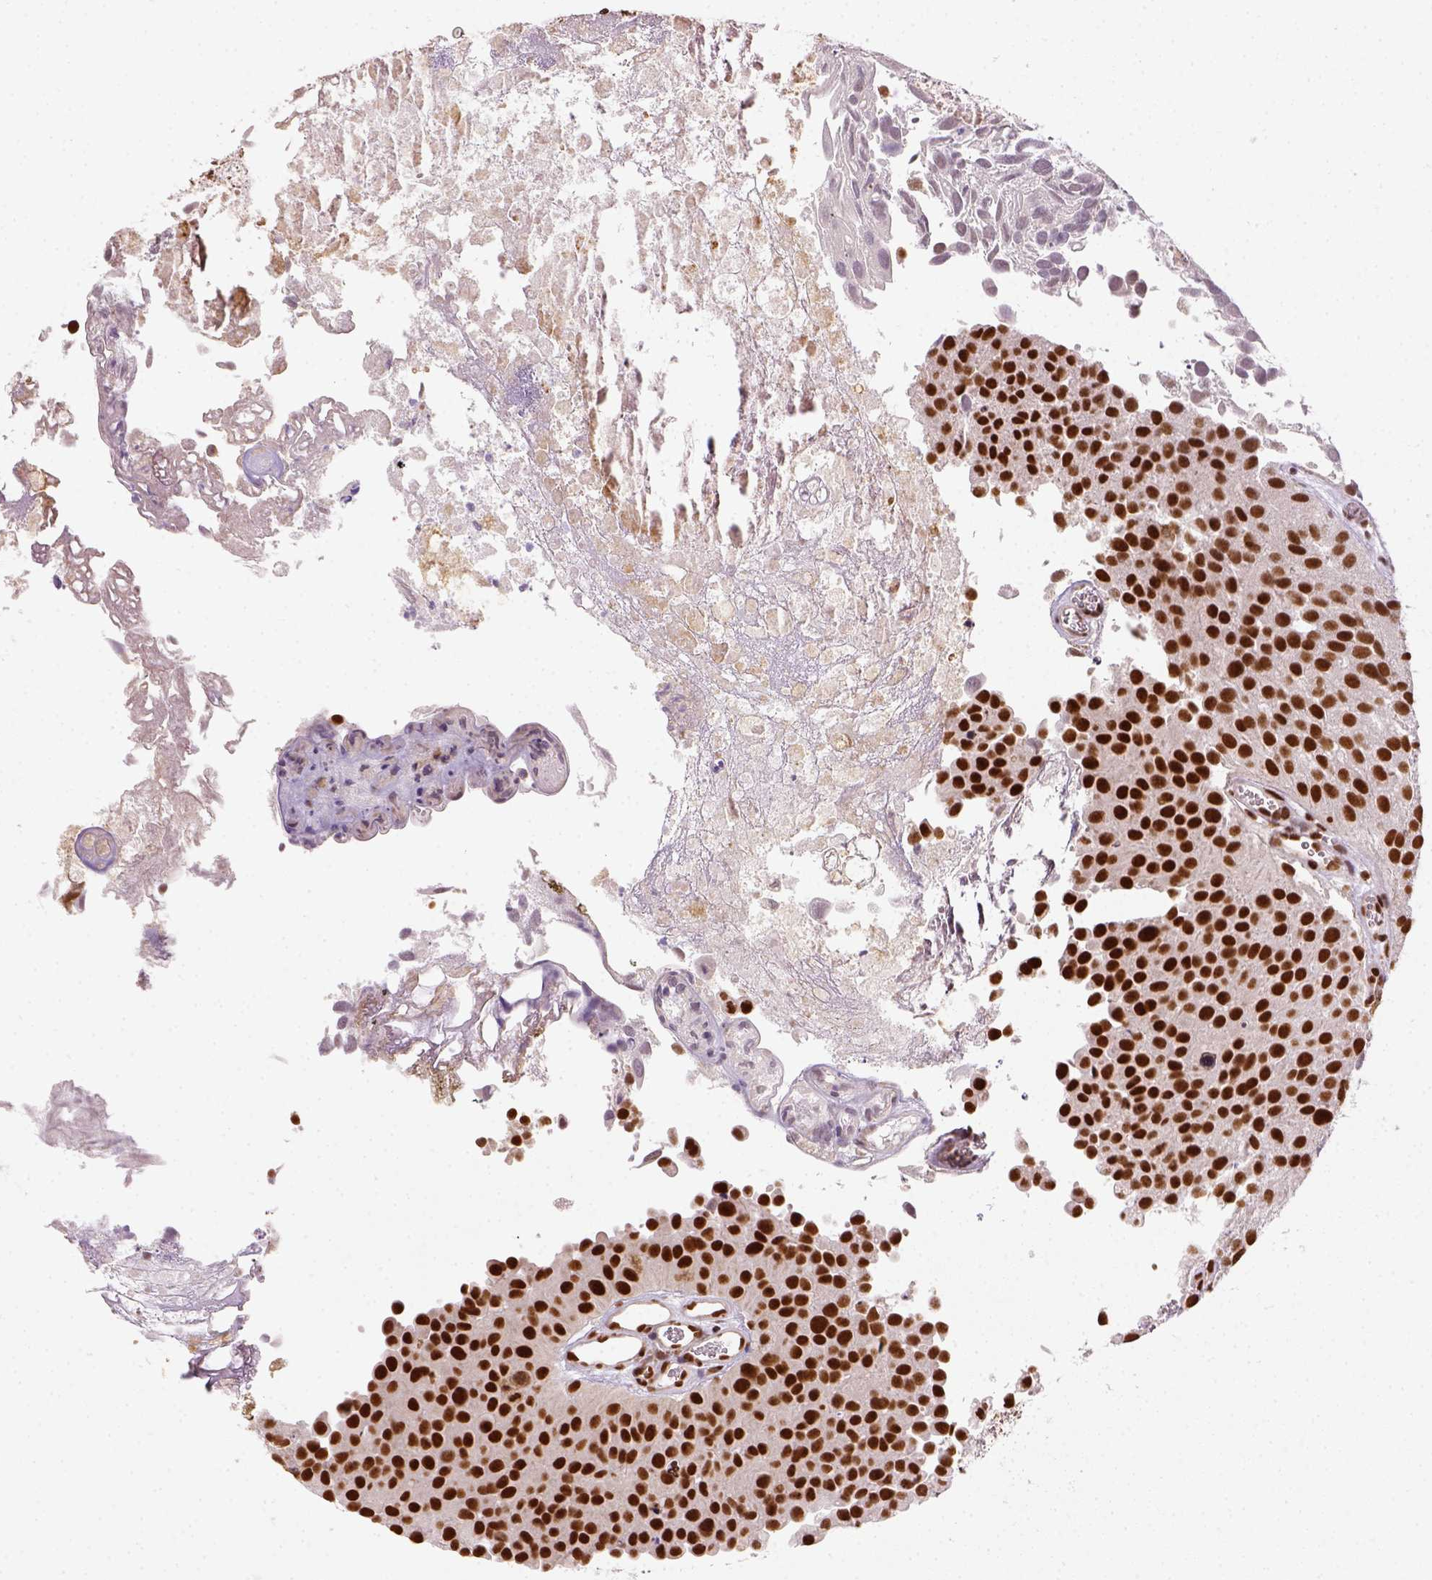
{"staining": {"intensity": "moderate", "quantity": ">75%", "location": "nuclear"}, "tissue": "urothelial cancer", "cell_type": "Tumor cells", "image_type": "cancer", "snomed": [{"axis": "morphology", "description": "Urothelial carcinoma, Low grade"}, {"axis": "topography", "description": "Urinary bladder"}], "caption": "Immunohistochemistry (IHC) micrograph of neoplastic tissue: low-grade urothelial carcinoma stained using immunohistochemistry demonstrates medium levels of moderate protein expression localized specifically in the nuclear of tumor cells, appearing as a nuclear brown color.", "gene": "CCAR1", "patient": {"sex": "female", "age": 69}}